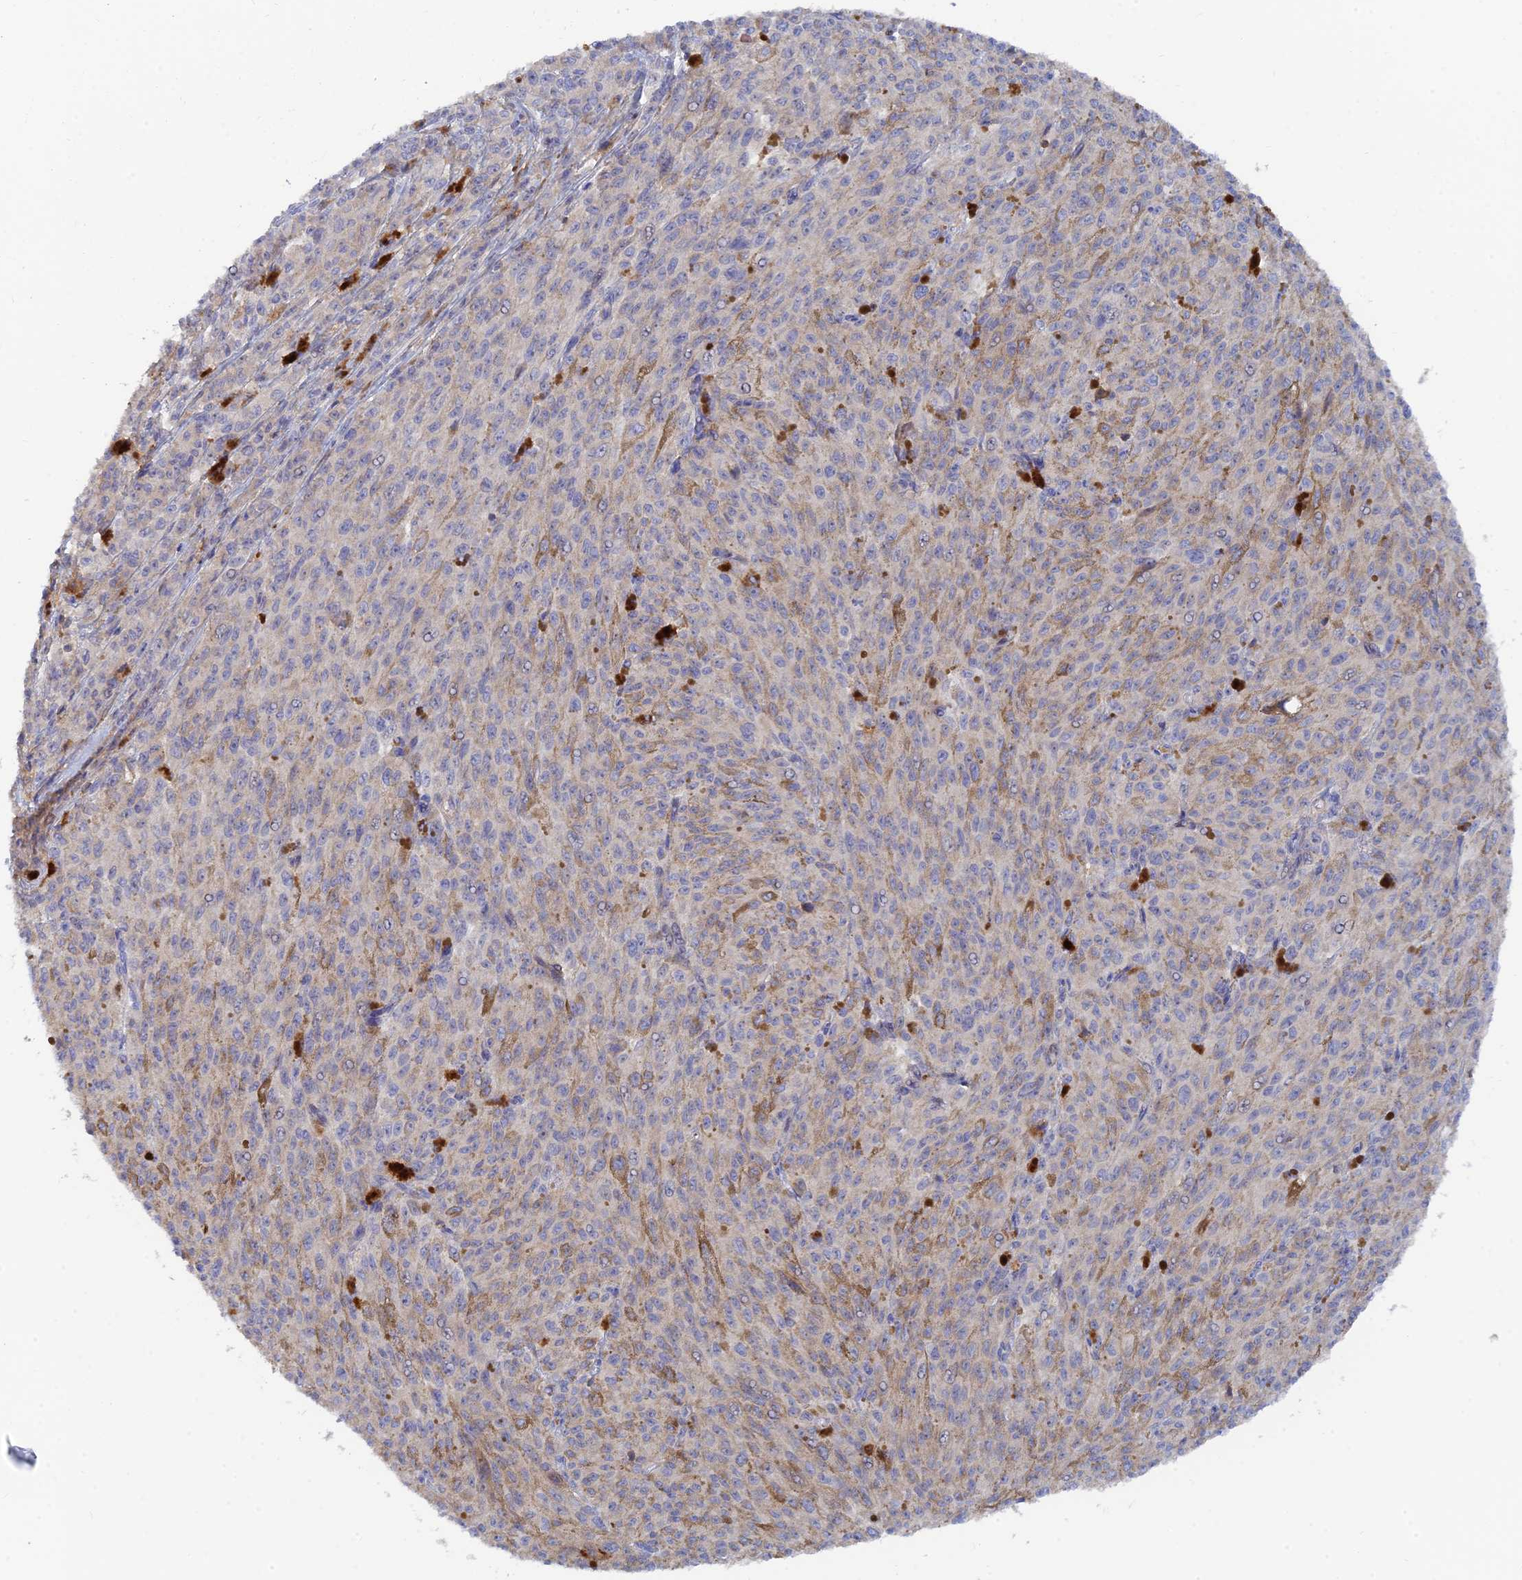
{"staining": {"intensity": "negative", "quantity": "none", "location": "none"}, "tissue": "melanoma", "cell_type": "Tumor cells", "image_type": "cancer", "snomed": [{"axis": "morphology", "description": "Malignant melanoma, NOS"}, {"axis": "topography", "description": "Skin"}], "caption": "Immunohistochemistry micrograph of human malignant melanoma stained for a protein (brown), which shows no expression in tumor cells. Nuclei are stained in blue.", "gene": "SPATA5L1", "patient": {"sex": "female", "age": 52}}